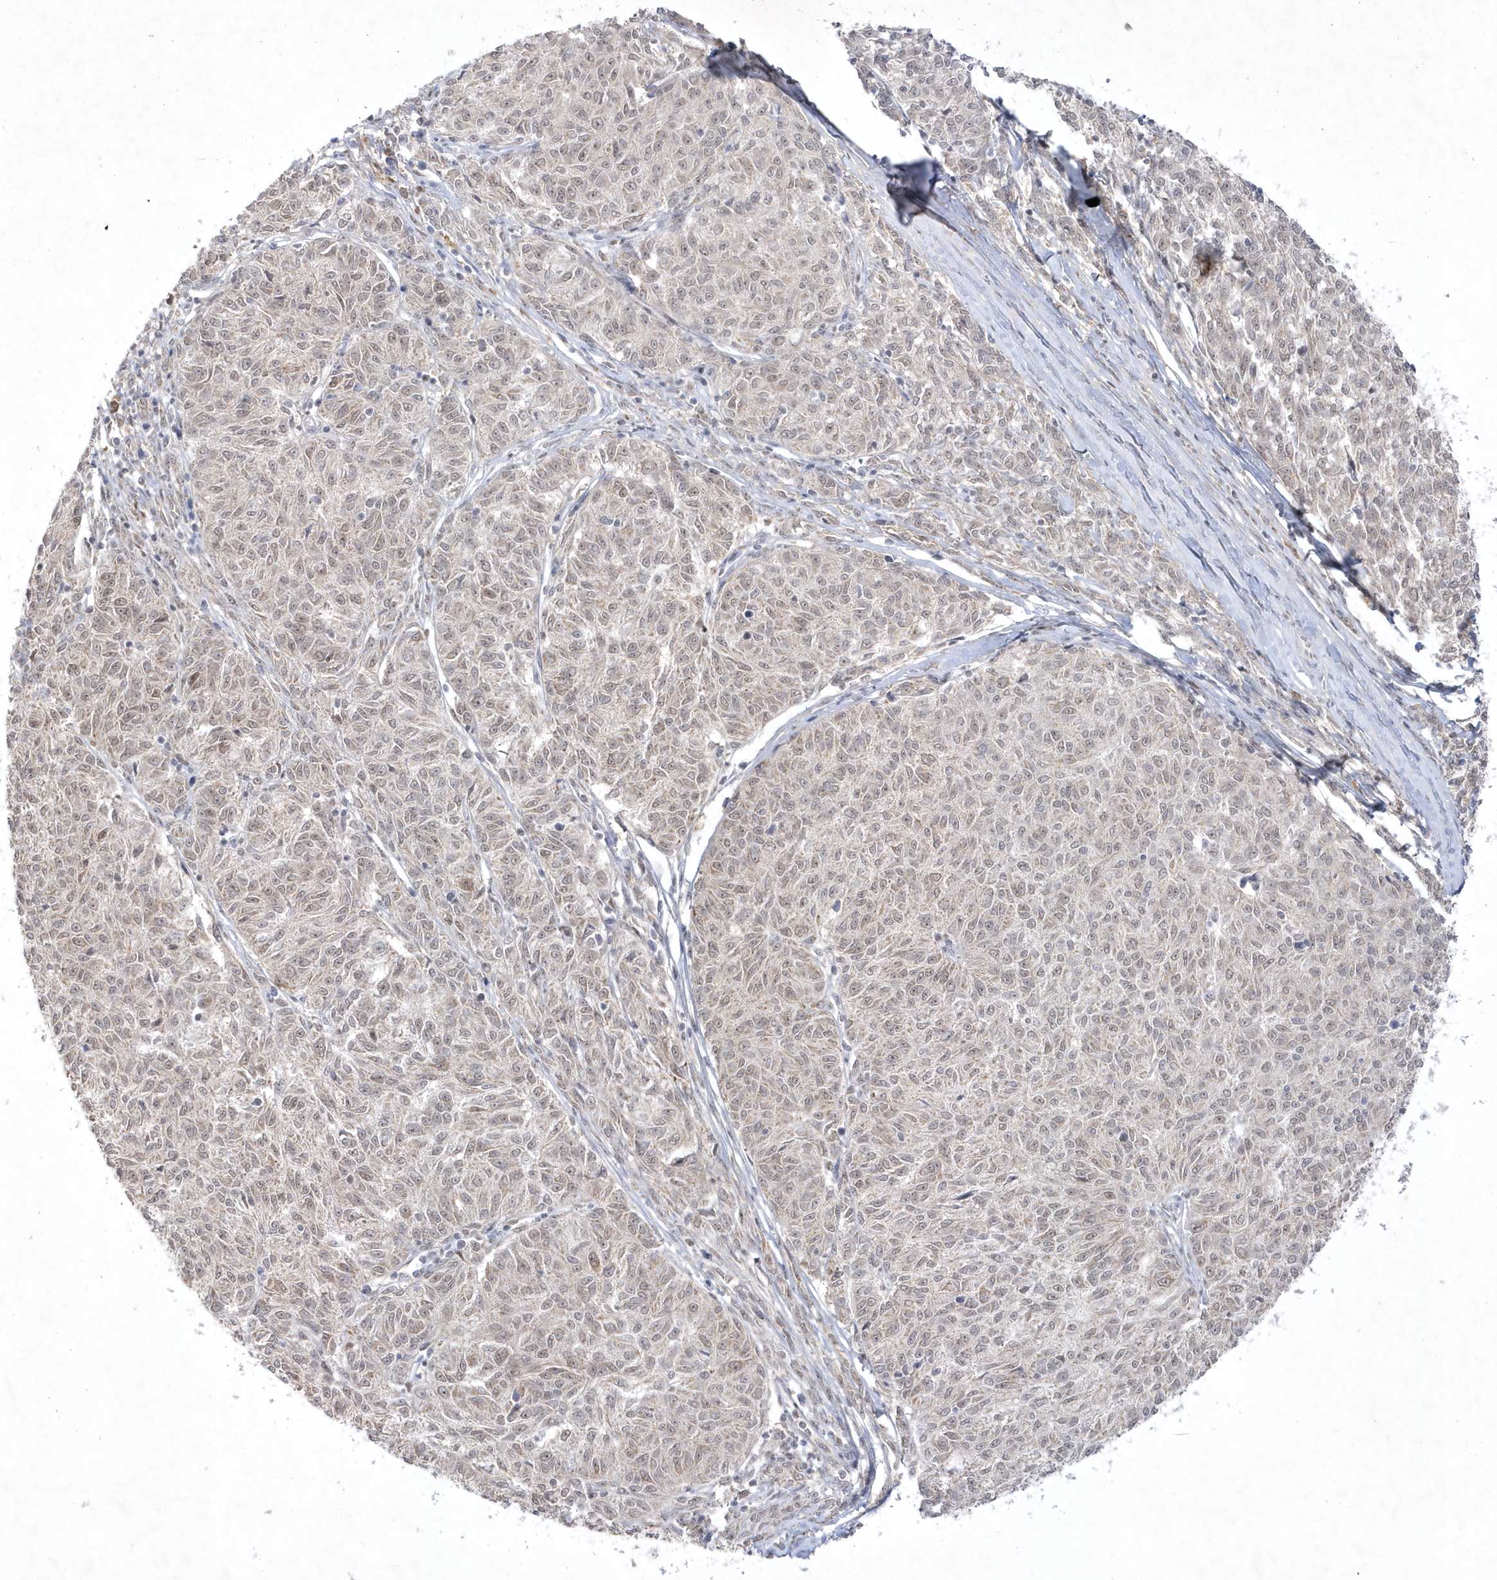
{"staining": {"intensity": "weak", "quantity": "25%-75%", "location": "nuclear"}, "tissue": "melanoma", "cell_type": "Tumor cells", "image_type": "cancer", "snomed": [{"axis": "morphology", "description": "Malignant melanoma, NOS"}, {"axis": "topography", "description": "Skin"}], "caption": "Weak nuclear expression is appreciated in about 25%-75% of tumor cells in melanoma.", "gene": "CPSF3", "patient": {"sex": "female", "age": 72}}